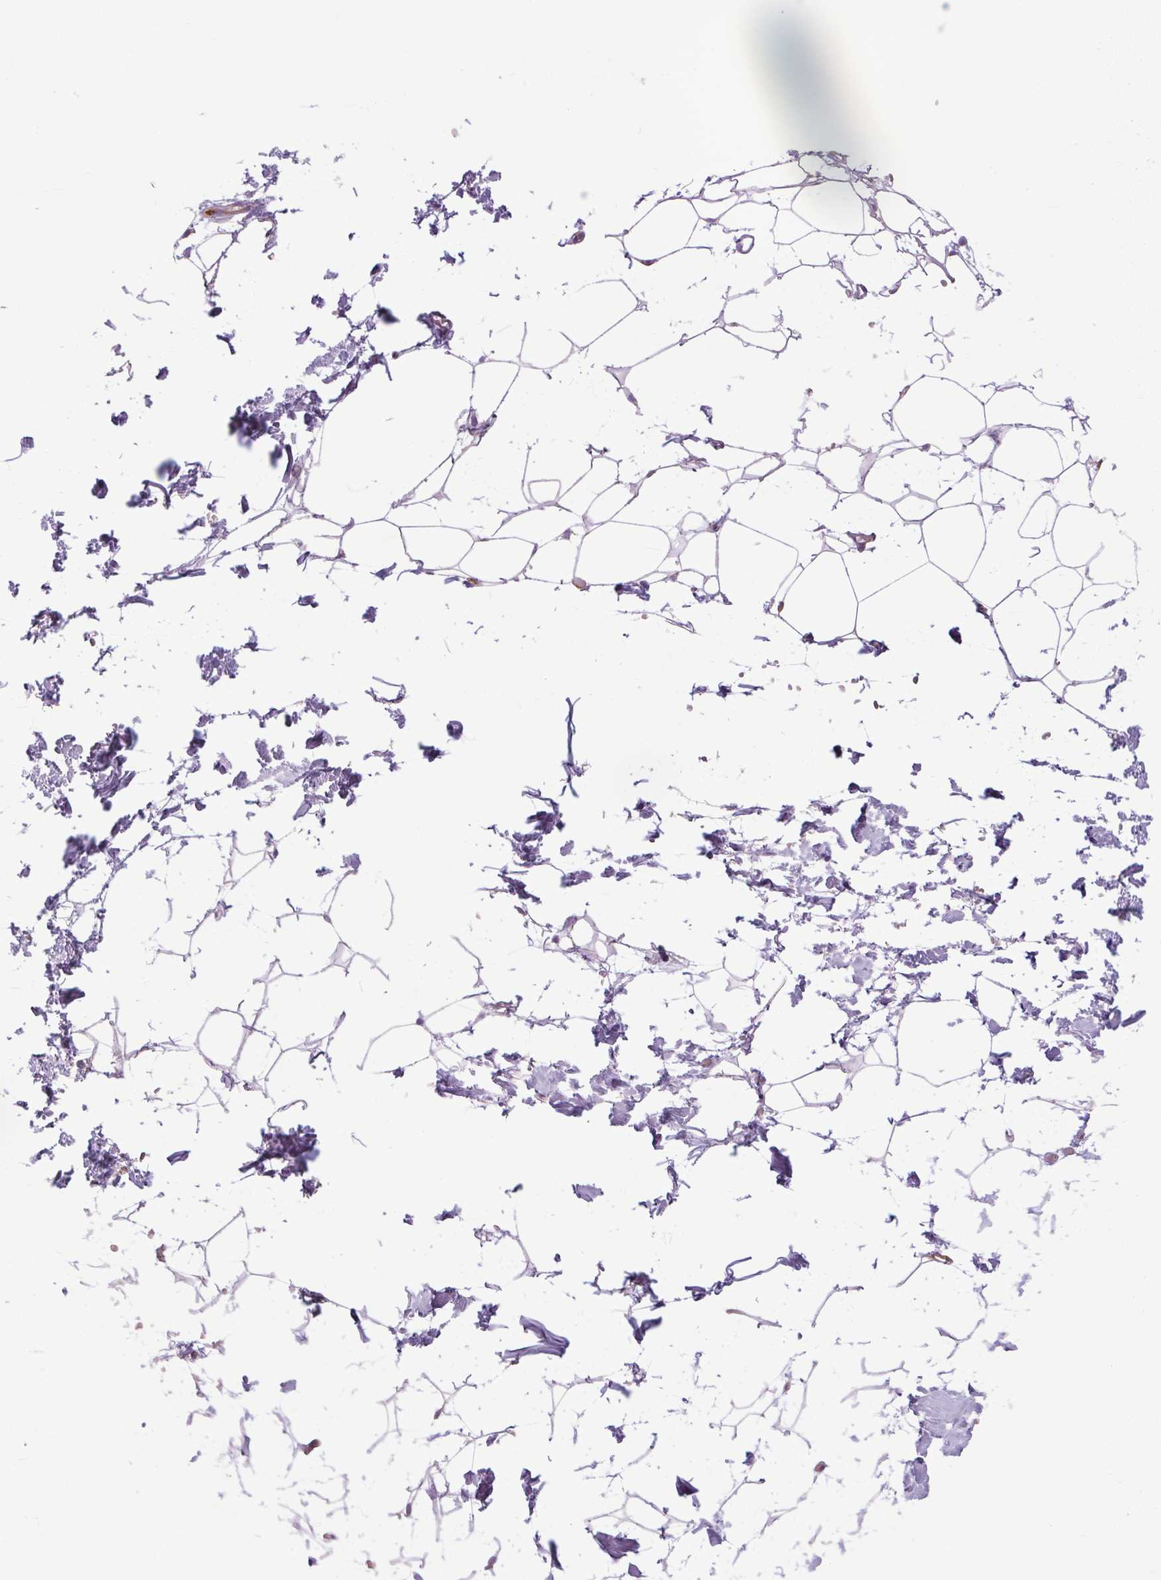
{"staining": {"intensity": "negative", "quantity": "none", "location": "none"}, "tissue": "adipose tissue", "cell_type": "Adipocytes", "image_type": "normal", "snomed": [{"axis": "morphology", "description": "Normal tissue, NOS"}, {"axis": "topography", "description": "Skin"}, {"axis": "topography", "description": "Peripheral nerve tissue"}], "caption": "Immunohistochemistry image of benign adipose tissue: human adipose tissue stained with DAB reveals no significant protein positivity in adipocytes.", "gene": "RNASE10", "patient": {"sex": "female", "age": 56}}